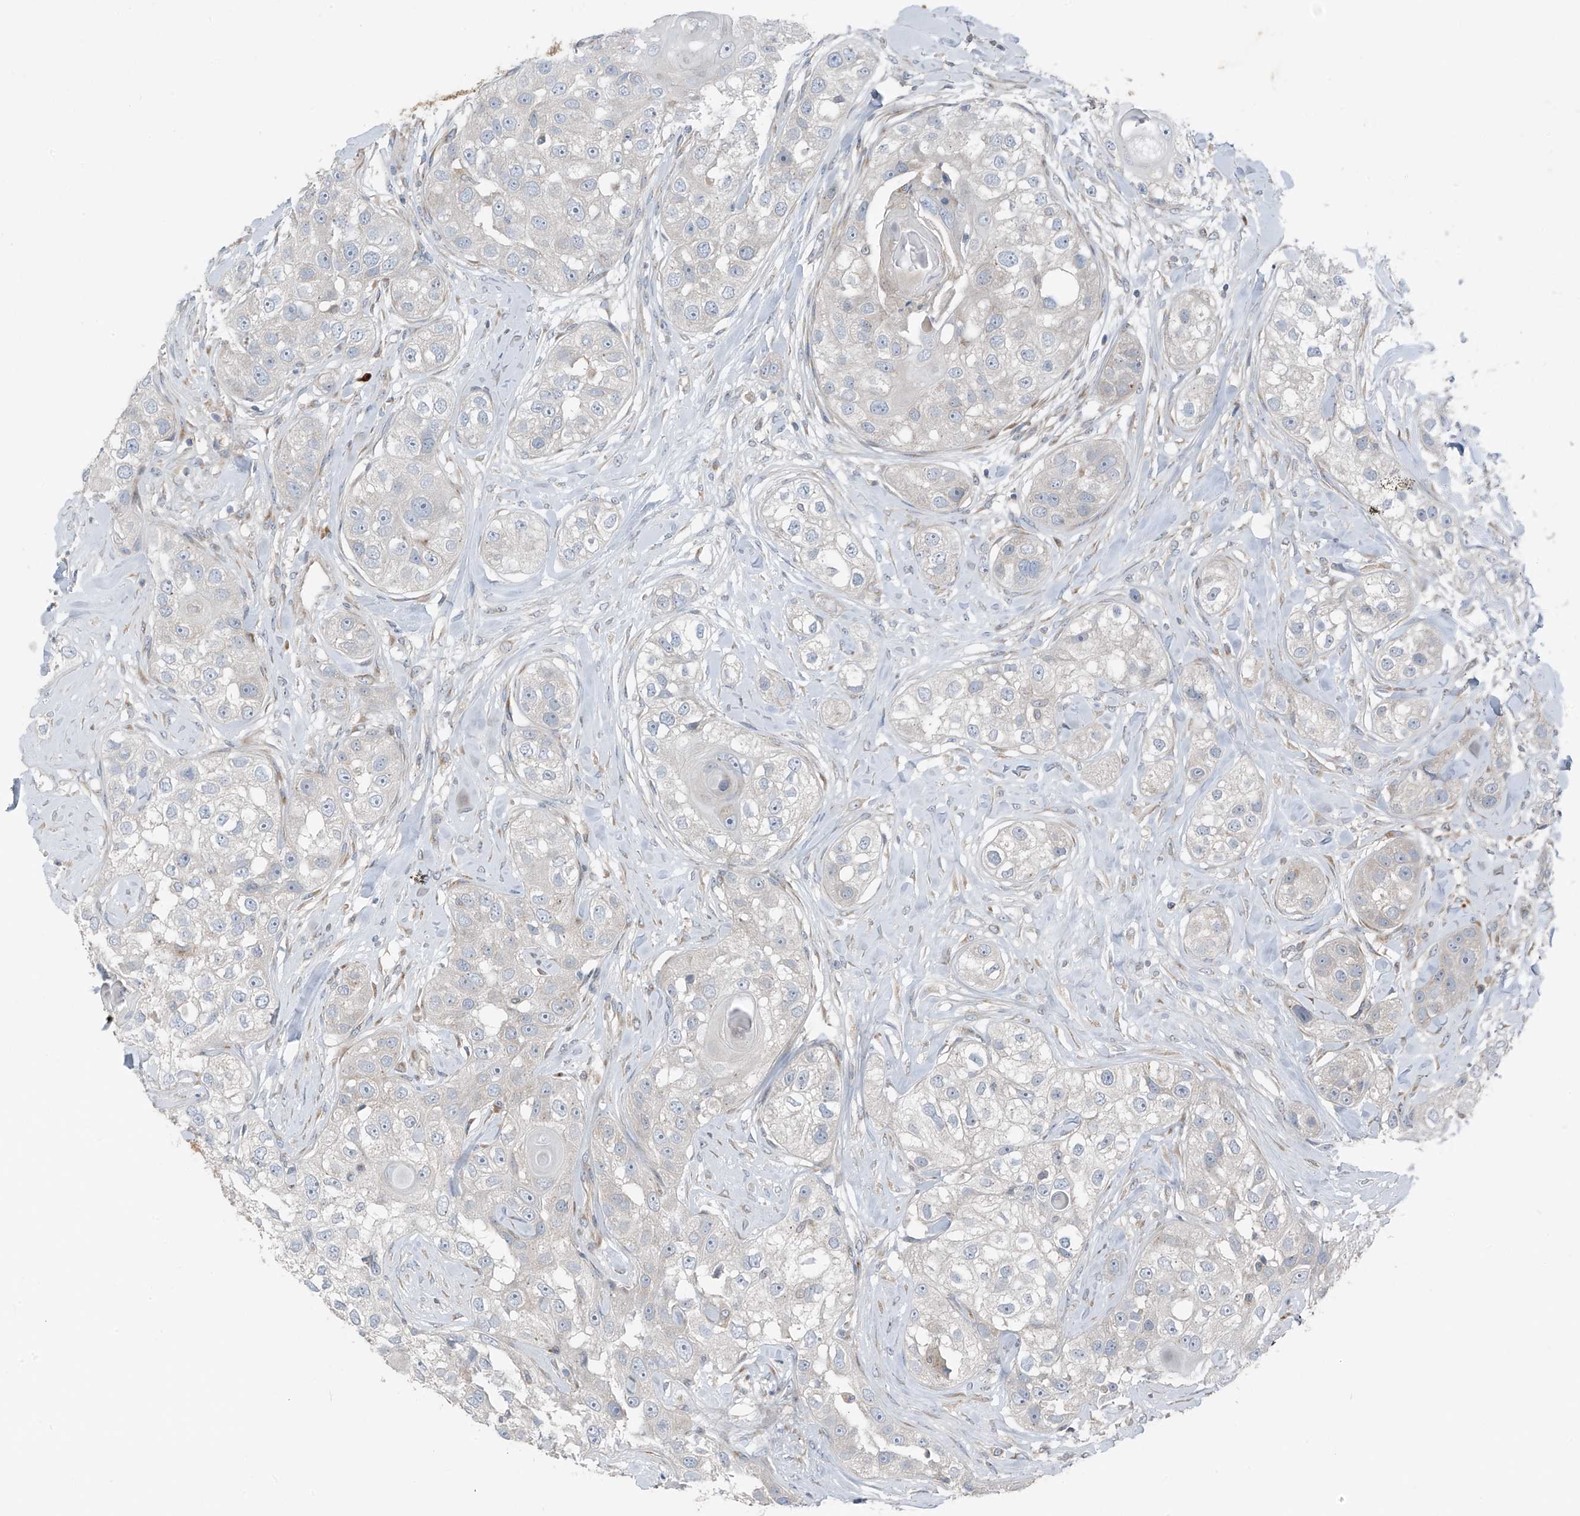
{"staining": {"intensity": "negative", "quantity": "none", "location": "none"}, "tissue": "head and neck cancer", "cell_type": "Tumor cells", "image_type": "cancer", "snomed": [{"axis": "morphology", "description": "Normal tissue, NOS"}, {"axis": "morphology", "description": "Squamous cell carcinoma, NOS"}, {"axis": "topography", "description": "Skeletal muscle"}, {"axis": "topography", "description": "Head-Neck"}], "caption": "Head and neck cancer (squamous cell carcinoma) was stained to show a protein in brown. There is no significant expression in tumor cells. (DAB immunohistochemistry with hematoxylin counter stain).", "gene": "SLC12A6", "patient": {"sex": "male", "age": 51}}